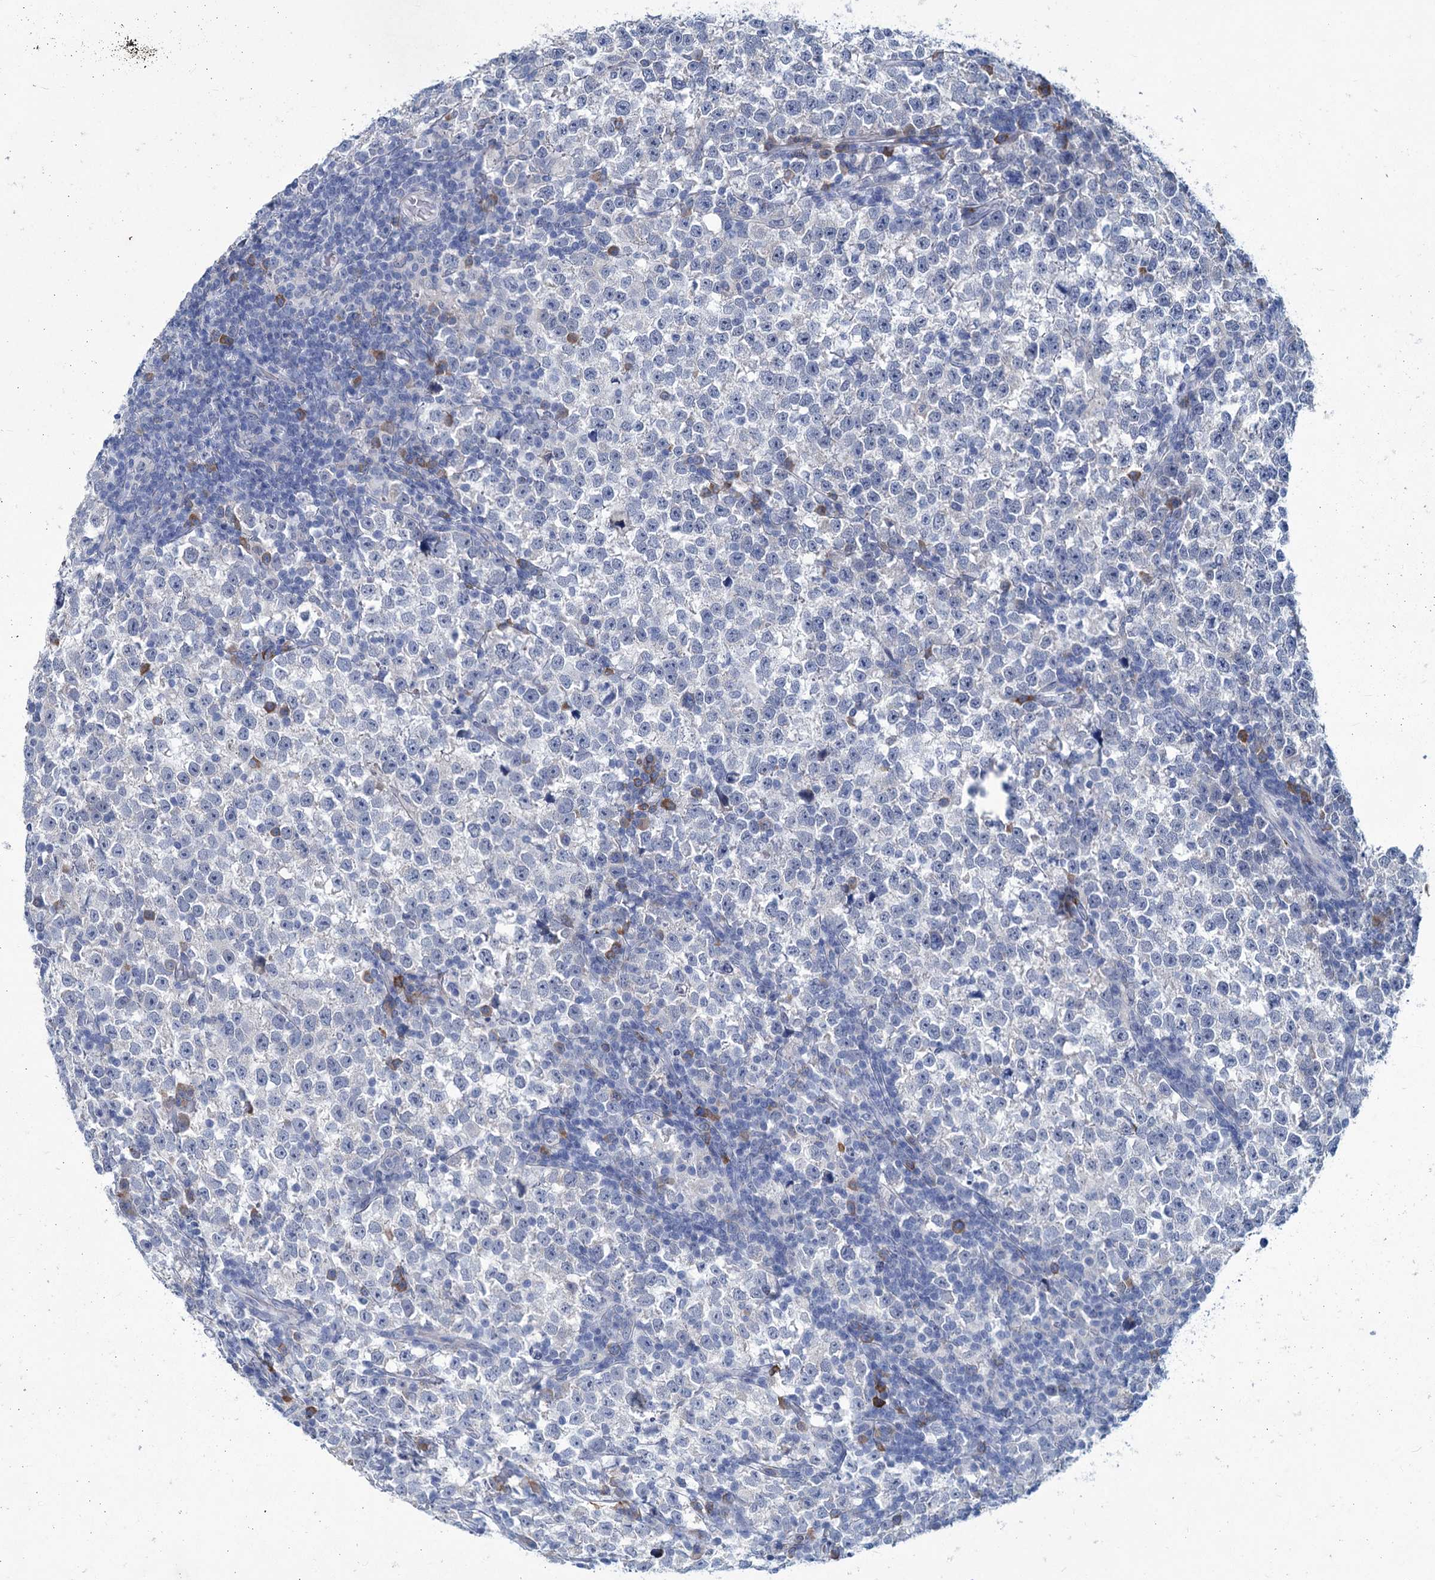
{"staining": {"intensity": "negative", "quantity": "none", "location": "none"}, "tissue": "testis cancer", "cell_type": "Tumor cells", "image_type": "cancer", "snomed": [{"axis": "morphology", "description": "Normal tissue, NOS"}, {"axis": "morphology", "description": "Seminoma, NOS"}, {"axis": "topography", "description": "Testis"}], "caption": "Immunohistochemistry (IHC) micrograph of human testis cancer stained for a protein (brown), which displays no expression in tumor cells.", "gene": "NEU3", "patient": {"sex": "male", "age": 43}}